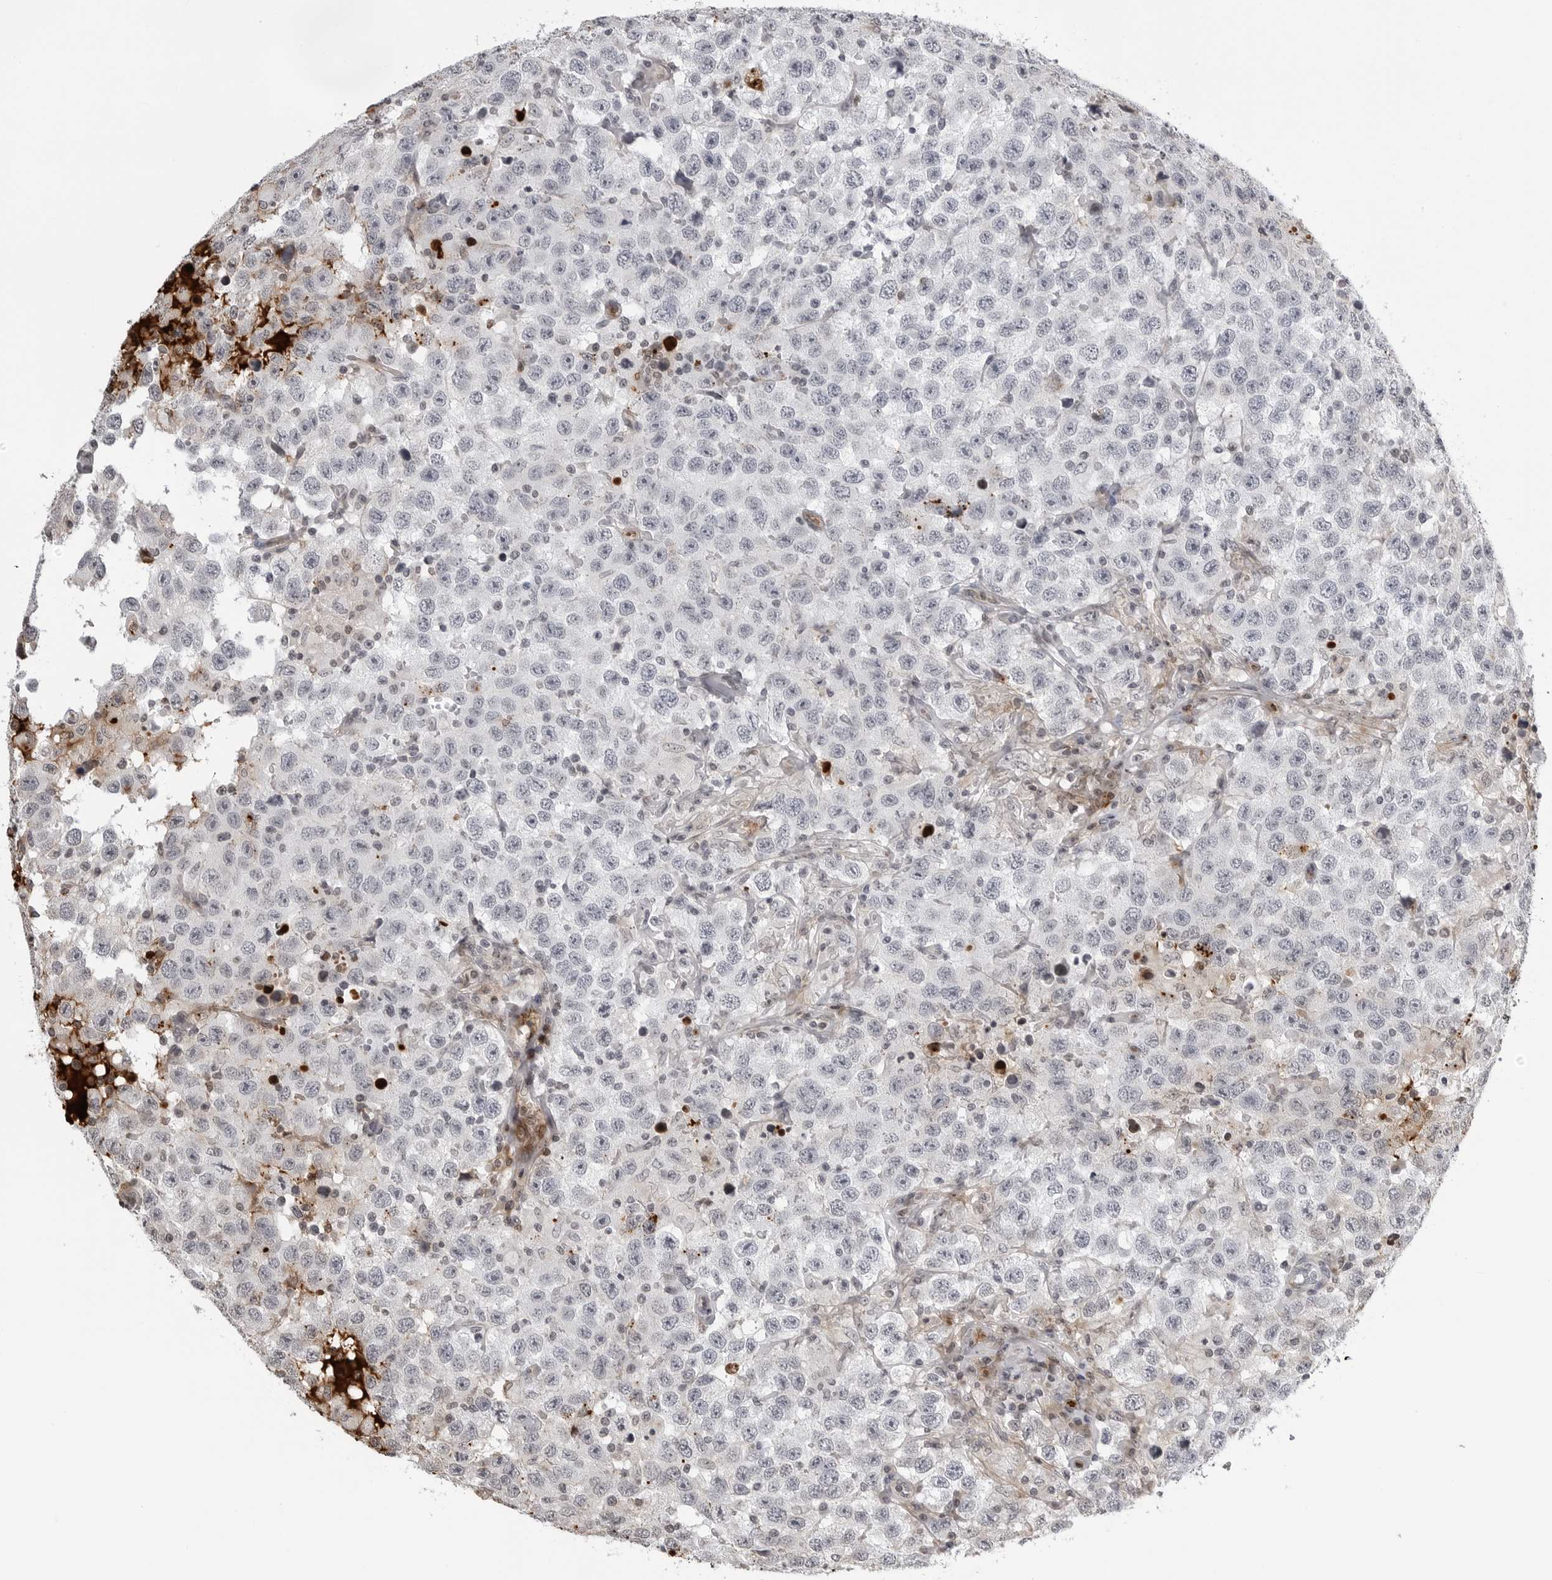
{"staining": {"intensity": "negative", "quantity": "none", "location": "none"}, "tissue": "testis cancer", "cell_type": "Tumor cells", "image_type": "cancer", "snomed": [{"axis": "morphology", "description": "Seminoma, NOS"}, {"axis": "topography", "description": "Testis"}], "caption": "A high-resolution image shows immunohistochemistry staining of seminoma (testis), which displays no significant expression in tumor cells.", "gene": "CXCR5", "patient": {"sex": "male", "age": 41}}